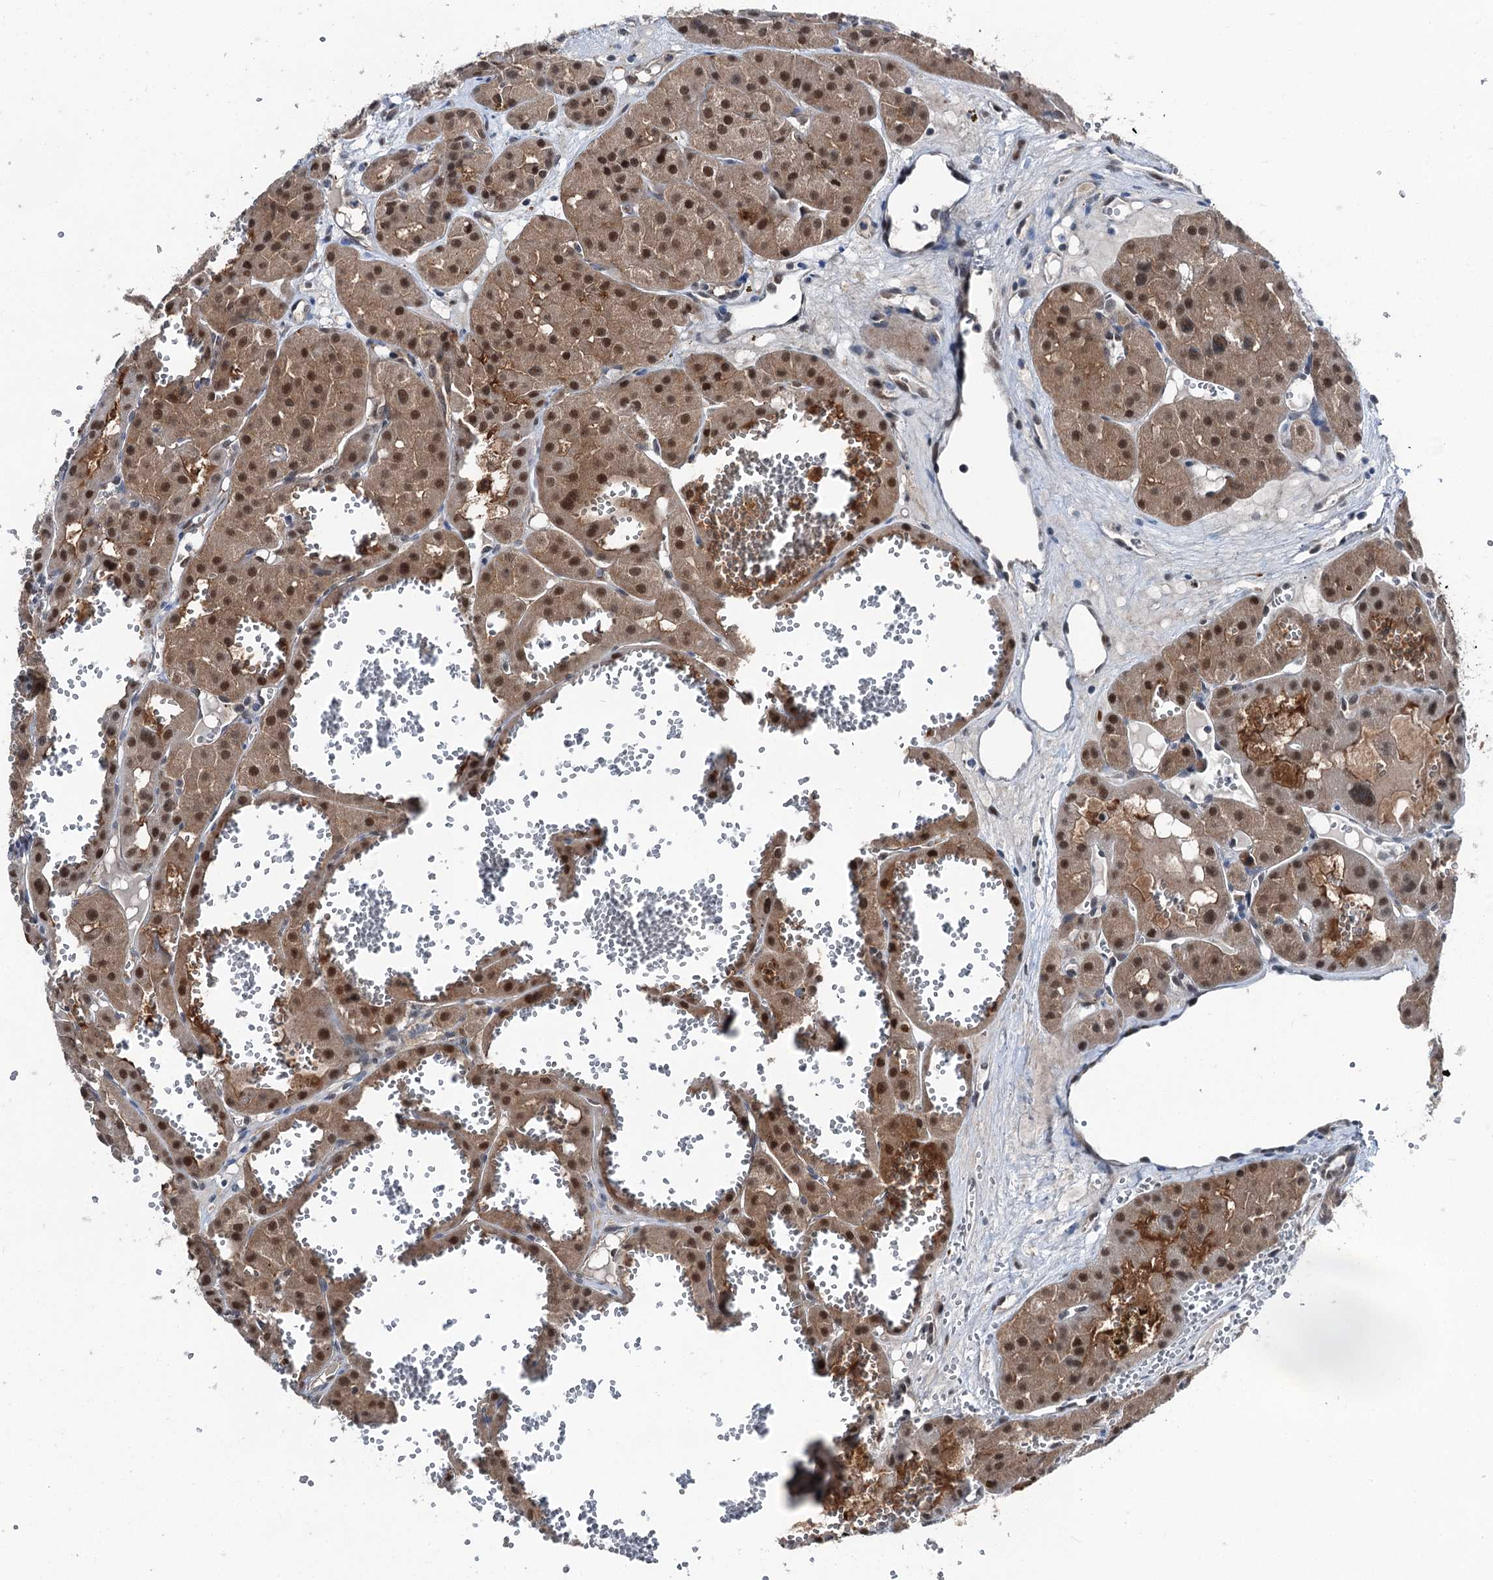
{"staining": {"intensity": "strong", "quantity": ">75%", "location": "cytoplasmic/membranous,nuclear"}, "tissue": "renal cancer", "cell_type": "Tumor cells", "image_type": "cancer", "snomed": [{"axis": "morphology", "description": "Carcinoma, NOS"}, {"axis": "topography", "description": "Kidney"}], "caption": "Strong cytoplasmic/membranous and nuclear positivity for a protein is seen in about >75% of tumor cells of renal carcinoma using immunohistochemistry.", "gene": "PSMD13", "patient": {"sex": "female", "age": 75}}